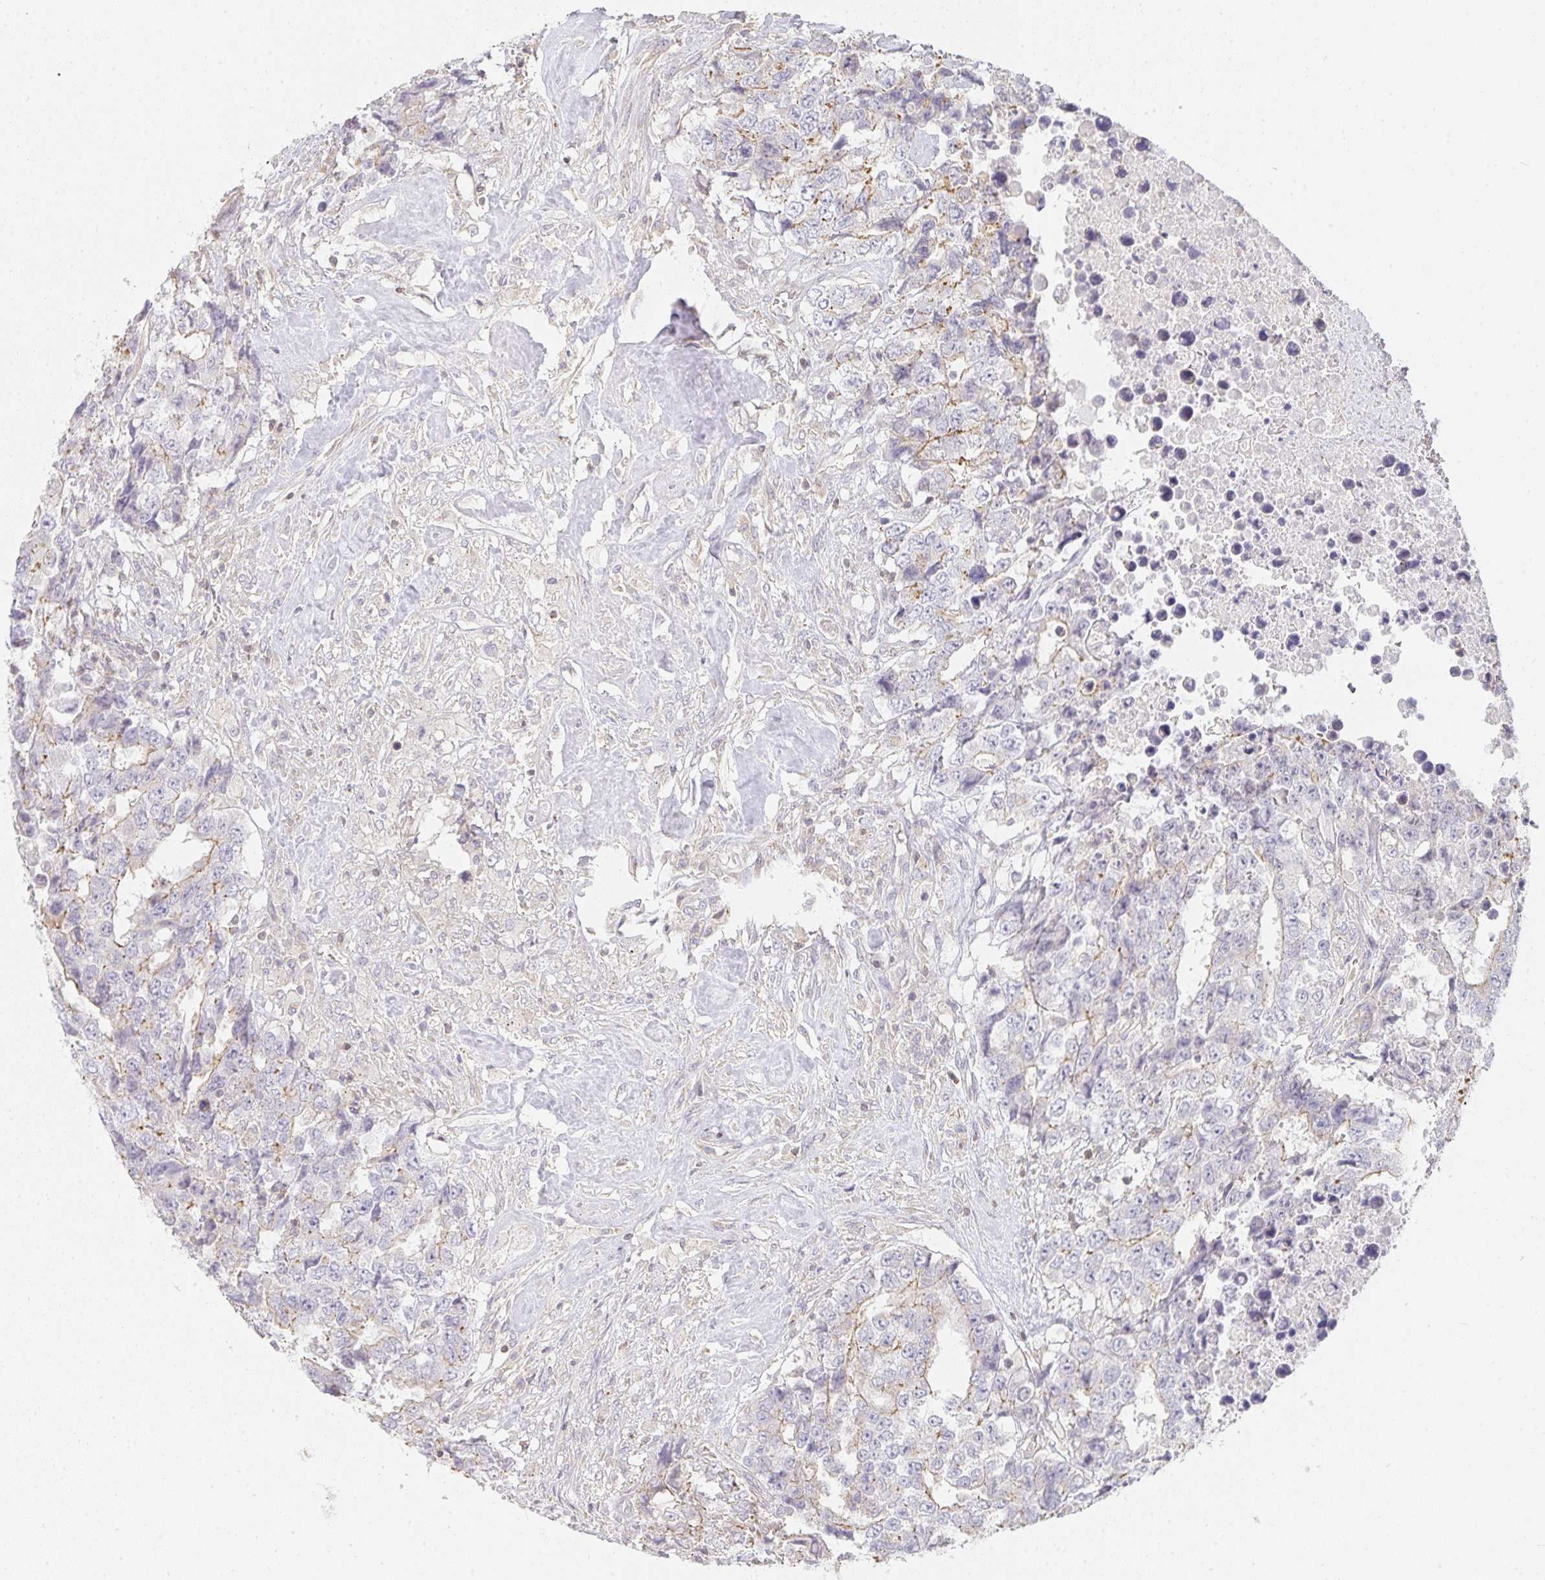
{"staining": {"intensity": "weak", "quantity": "25%-75%", "location": "cytoplasmic/membranous"}, "tissue": "testis cancer", "cell_type": "Tumor cells", "image_type": "cancer", "snomed": [{"axis": "morphology", "description": "Carcinoma, Embryonal, NOS"}, {"axis": "topography", "description": "Testis"}], "caption": "IHC image of human testis cancer stained for a protein (brown), which shows low levels of weak cytoplasmic/membranous expression in approximately 25%-75% of tumor cells.", "gene": "GATA3", "patient": {"sex": "male", "age": 24}}